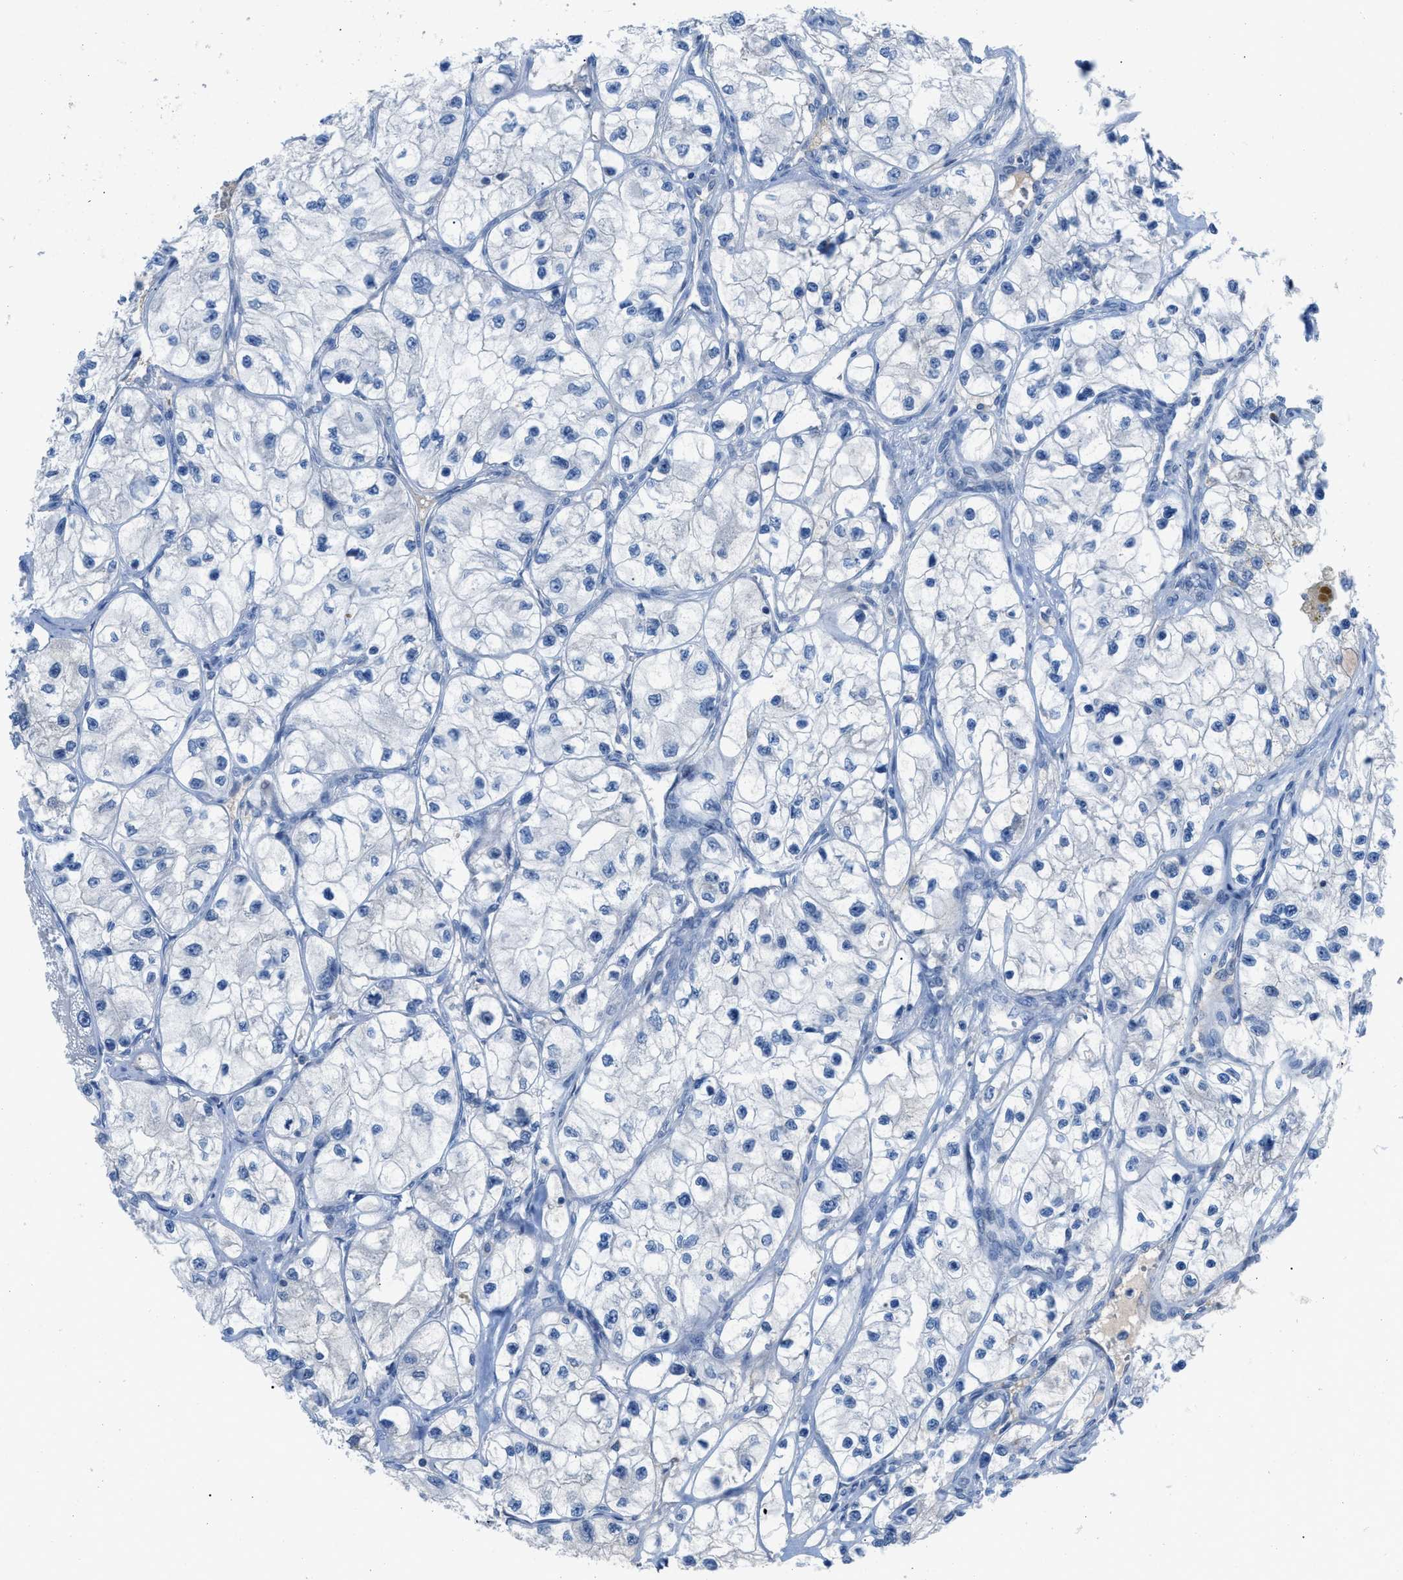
{"staining": {"intensity": "negative", "quantity": "none", "location": "none"}, "tissue": "renal cancer", "cell_type": "Tumor cells", "image_type": "cancer", "snomed": [{"axis": "morphology", "description": "Adenocarcinoma, NOS"}, {"axis": "topography", "description": "Kidney"}], "caption": "This is an IHC histopathology image of renal cancer (adenocarcinoma). There is no staining in tumor cells.", "gene": "HPX", "patient": {"sex": "female", "age": 57}}